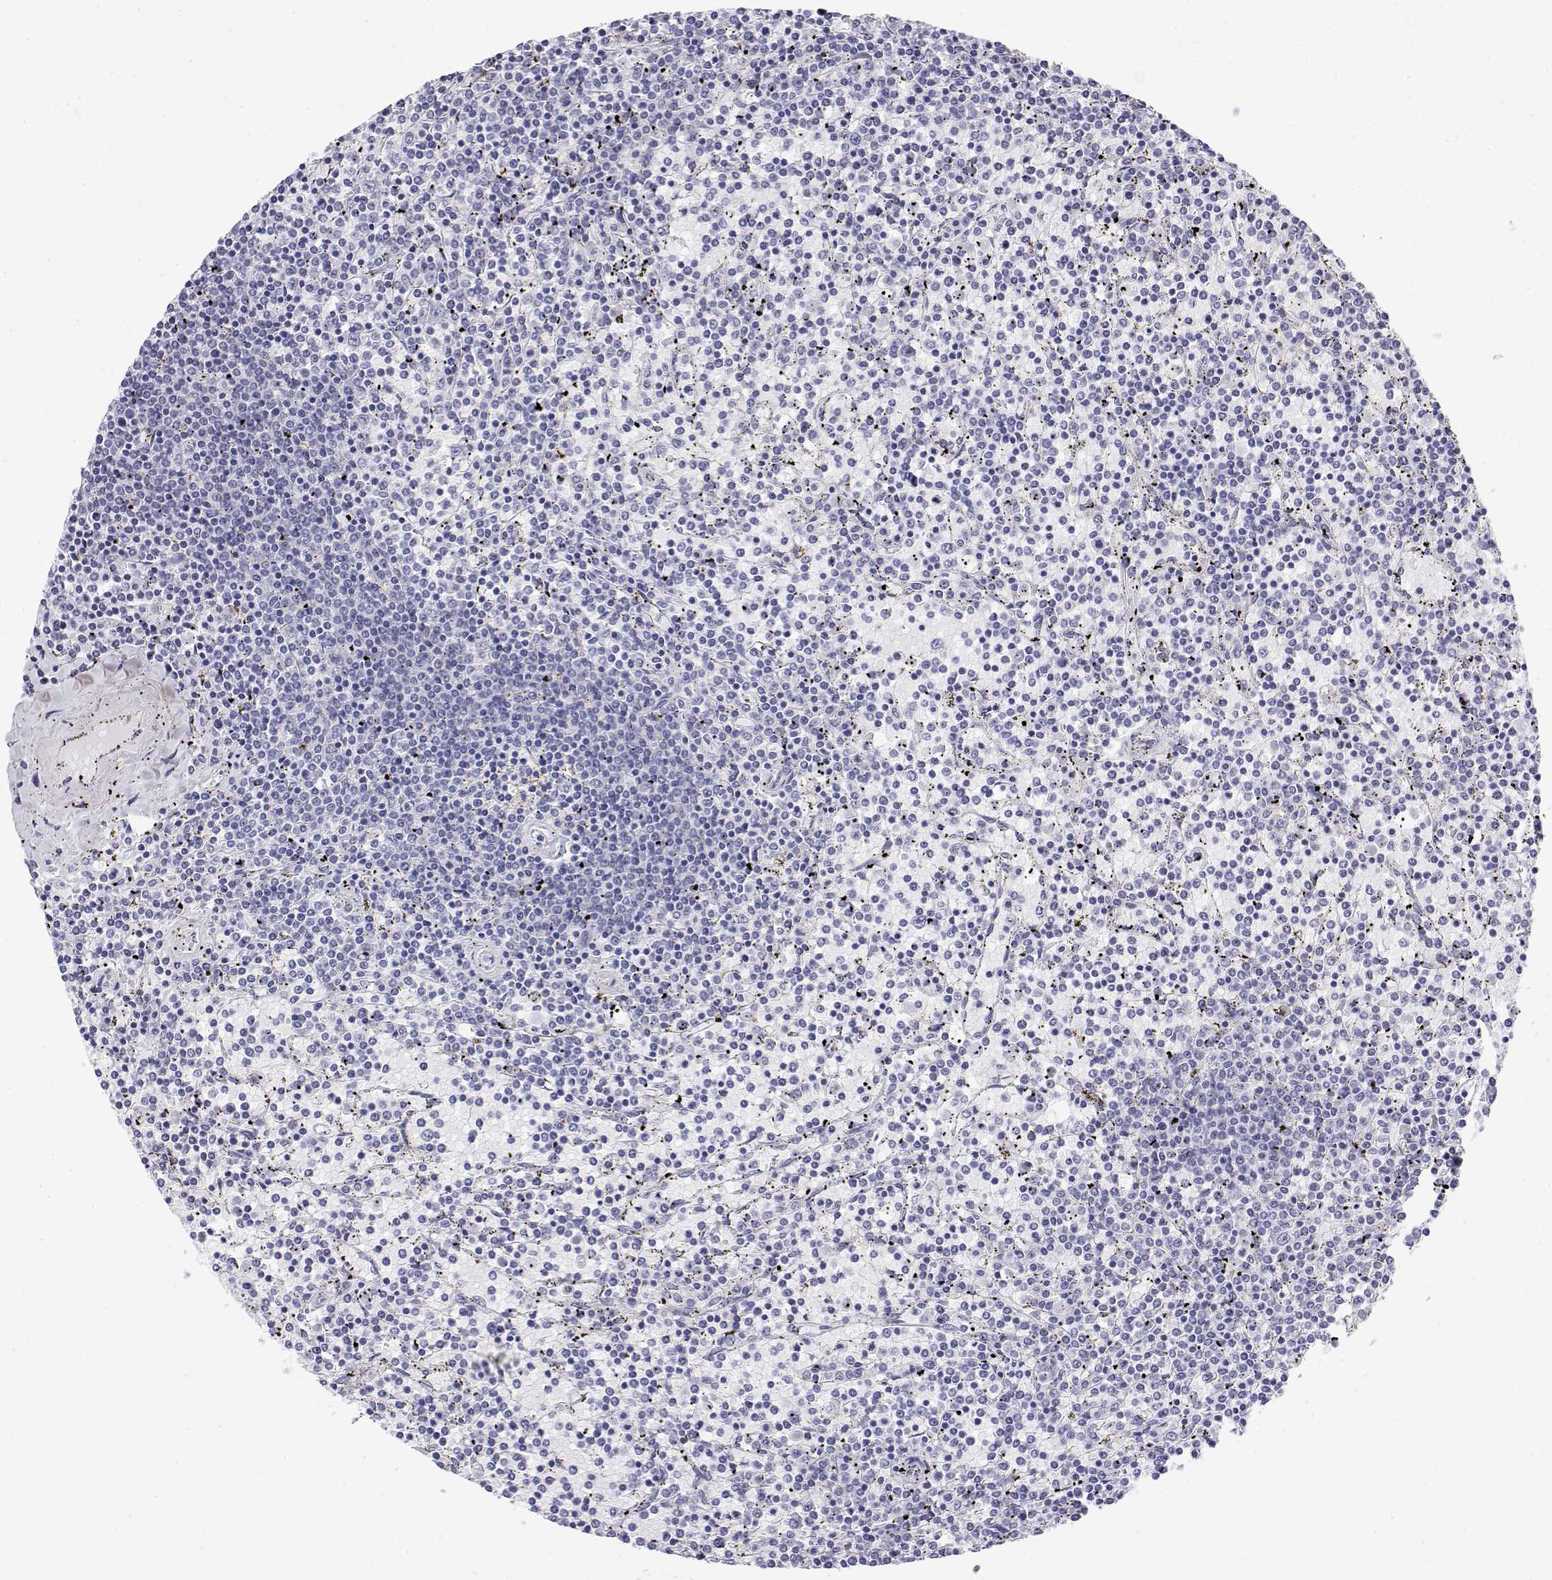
{"staining": {"intensity": "negative", "quantity": "none", "location": "none"}, "tissue": "lymphoma", "cell_type": "Tumor cells", "image_type": "cancer", "snomed": [{"axis": "morphology", "description": "Malignant lymphoma, non-Hodgkin's type, Low grade"}, {"axis": "topography", "description": "Spleen"}], "caption": "Protein analysis of malignant lymphoma, non-Hodgkin's type (low-grade) exhibits no significant expression in tumor cells.", "gene": "LY6D", "patient": {"sex": "female", "age": 77}}